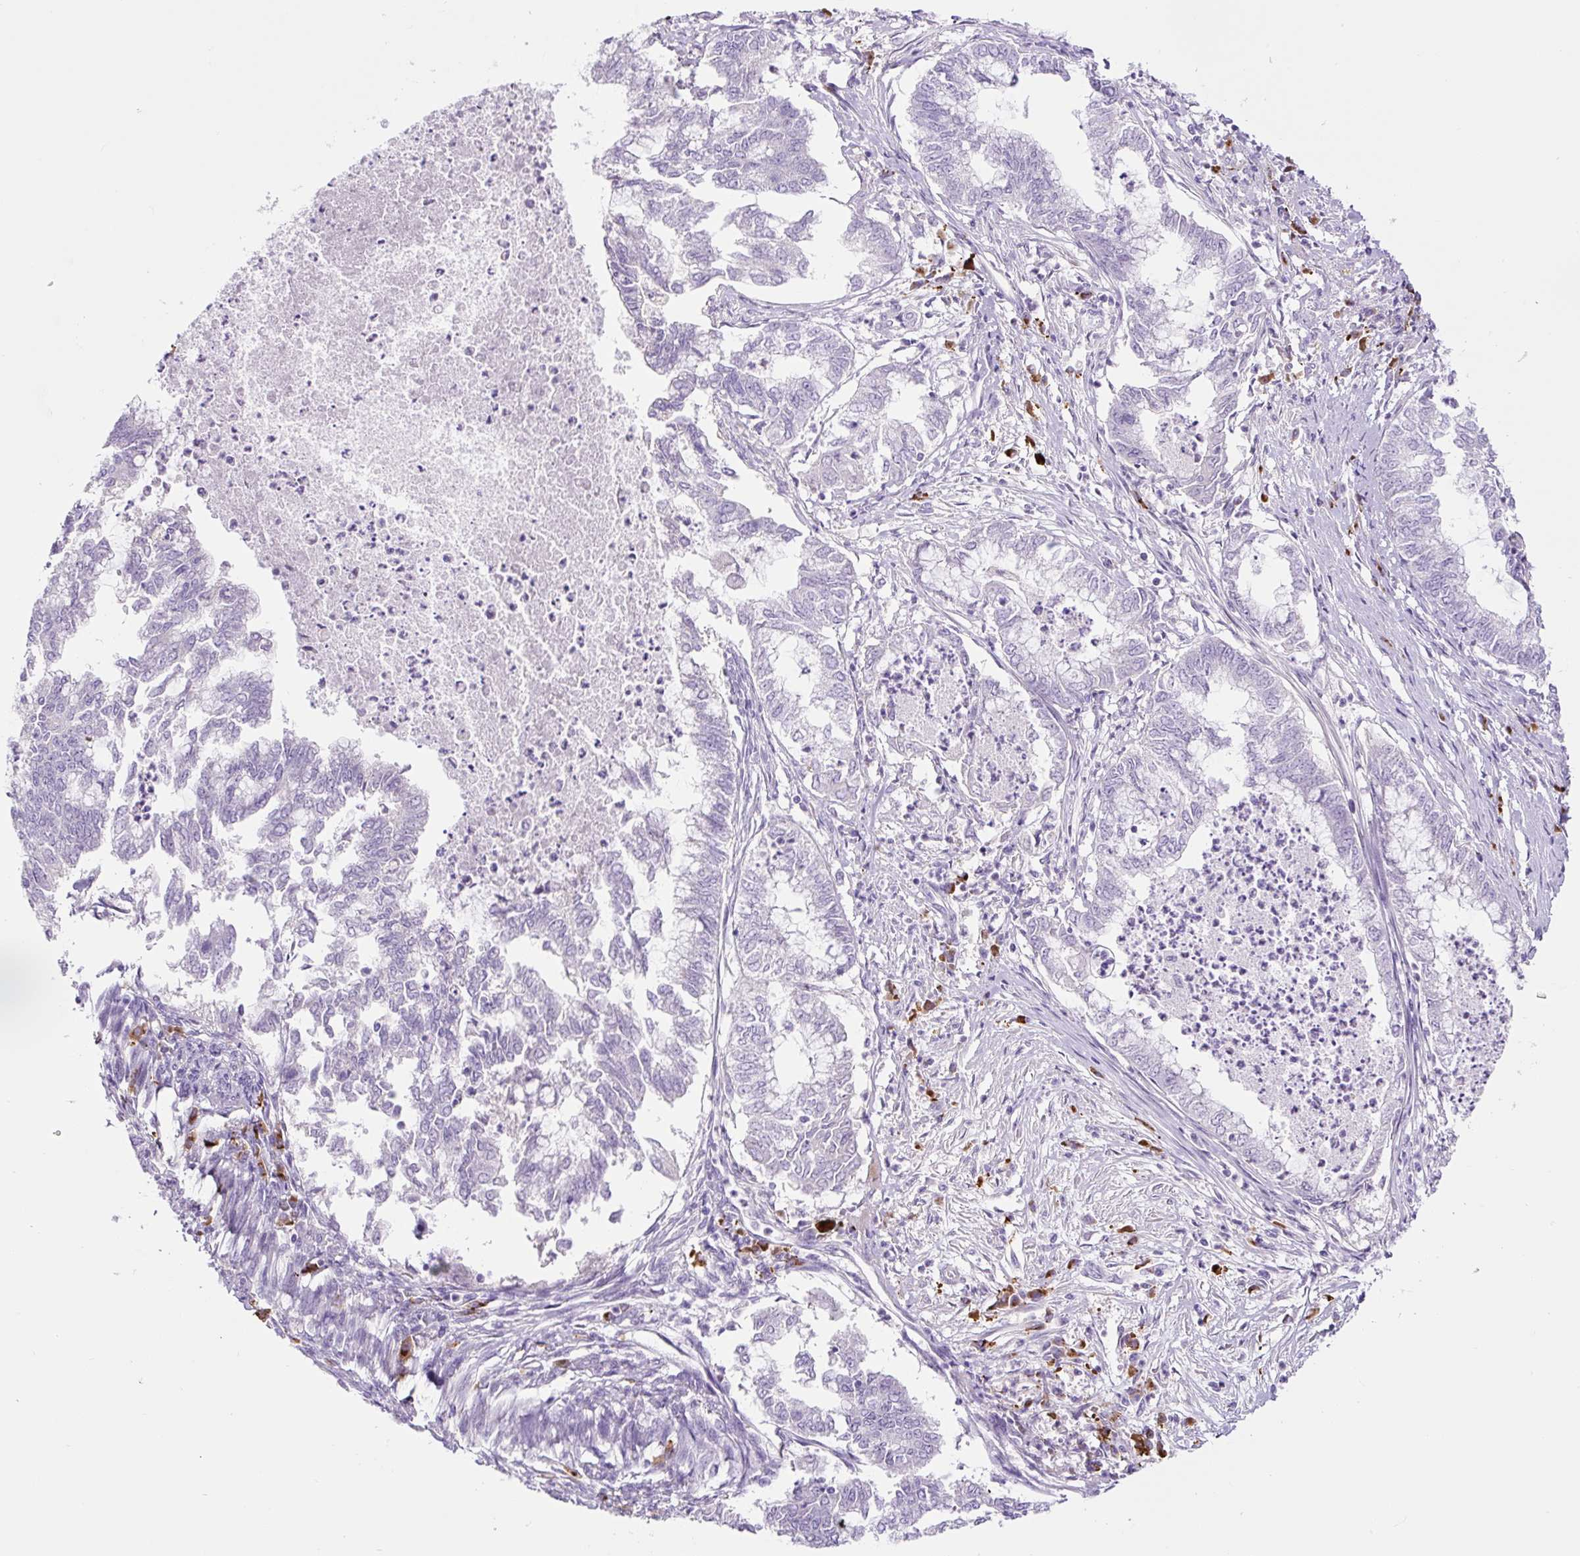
{"staining": {"intensity": "negative", "quantity": "none", "location": "none"}, "tissue": "endometrial cancer", "cell_type": "Tumor cells", "image_type": "cancer", "snomed": [{"axis": "morphology", "description": "Adenocarcinoma, NOS"}, {"axis": "topography", "description": "Endometrium"}], "caption": "DAB immunohistochemical staining of human adenocarcinoma (endometrial) displays no significant positivity in tumor cells.", "gene": "RNF212B", "patient": {"sex": "female", "age": 79}}